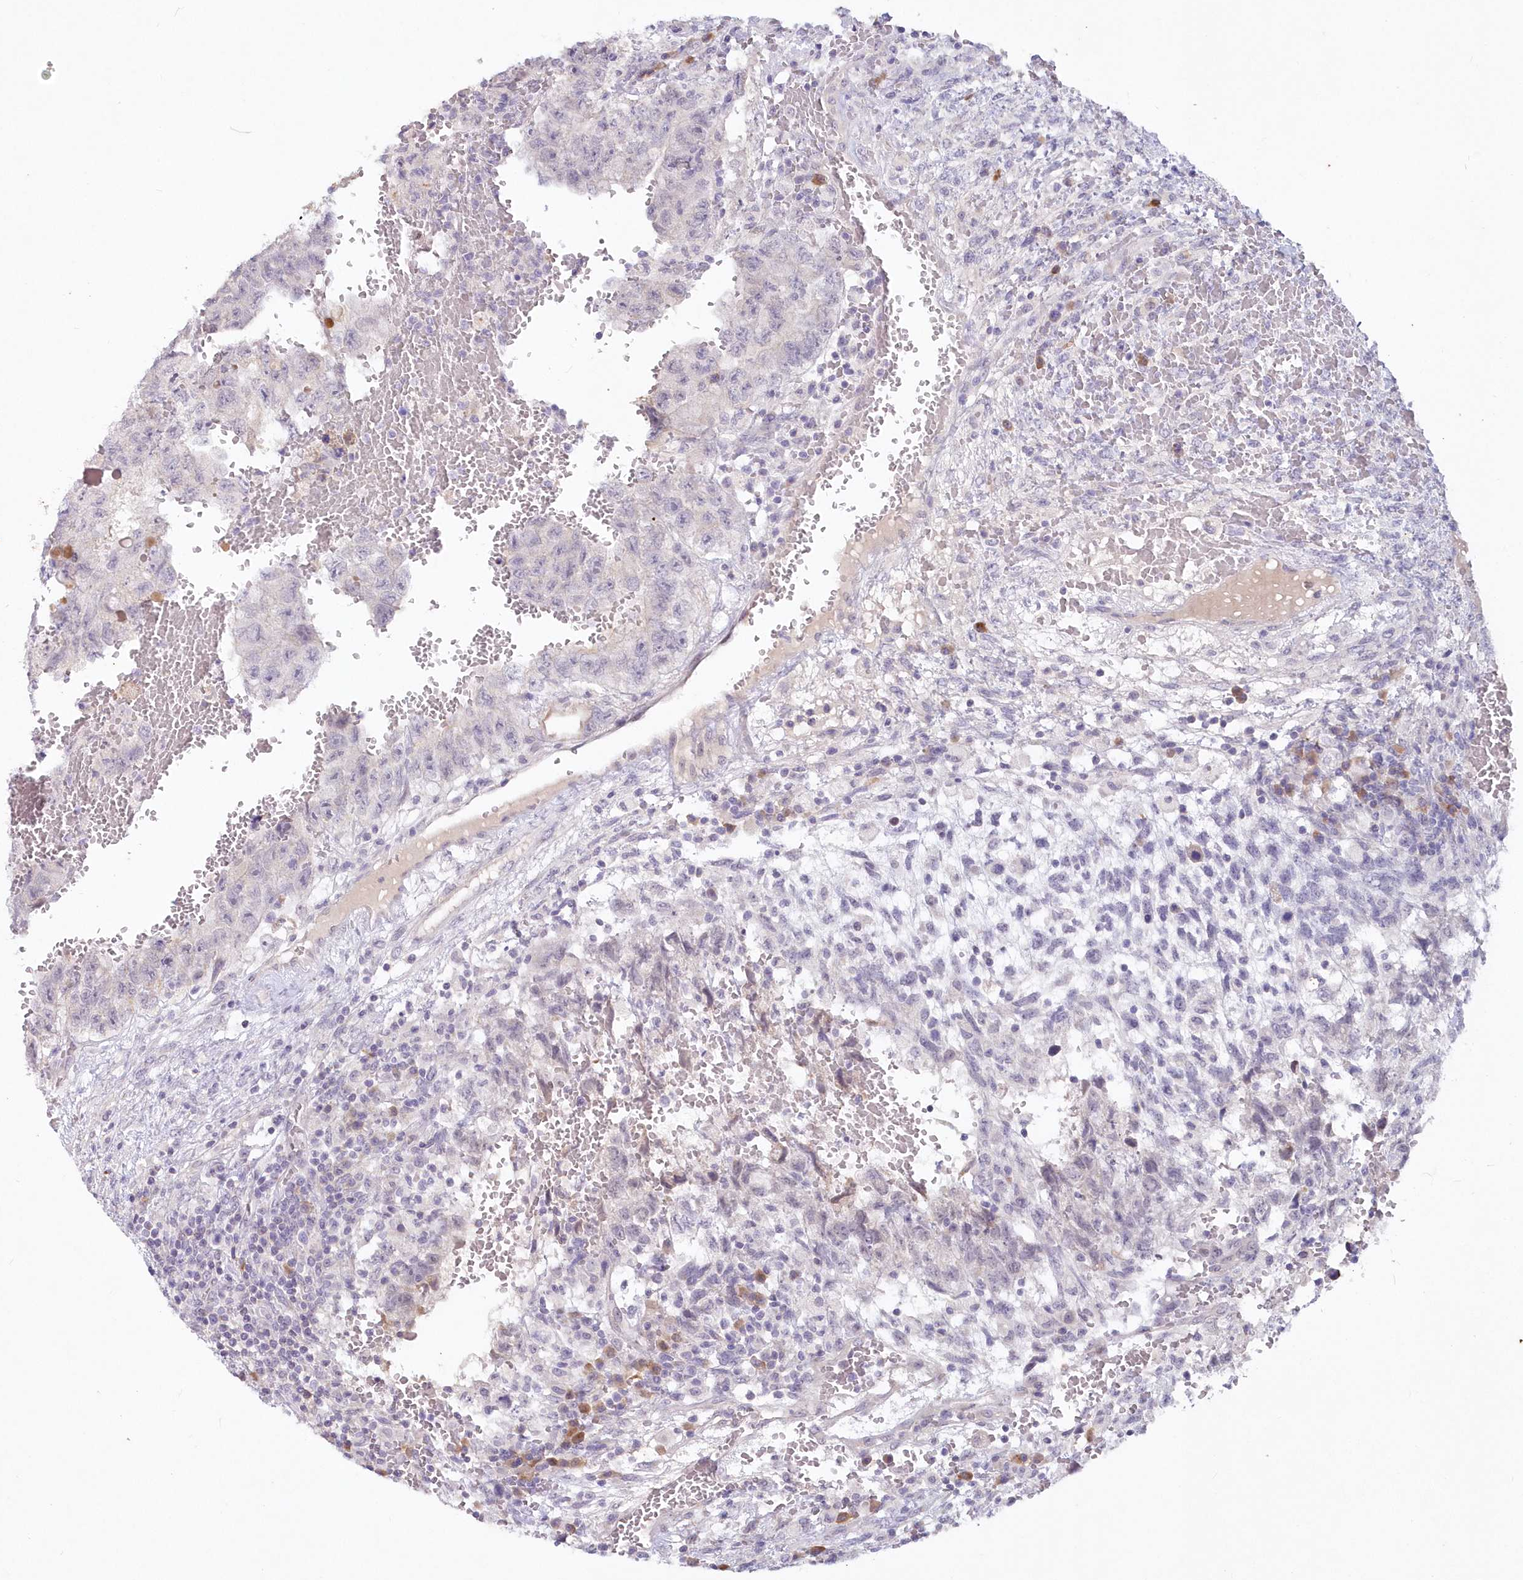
{"staining": {"intensity": "negative", "quantity": "none", "location": "none"}, "tissue": "testis cancer", "cell_type": "Tumor cells", "image_type": "cancer", "snomed": [{"axis": "morphology", "description": "Carcinoma, Embryonal, NOS"}, {"axis": "topography", "description": "Testis"}], "caption": "IHC micrograph of testis cancer stained for a protein (brown), which displays no expression in tumor cells. (Immunohistochemistry (ihc), brightfield microscopy, high magnification).", "gene": "SNED1", "patient": {"sex": "male", "age": 36}}